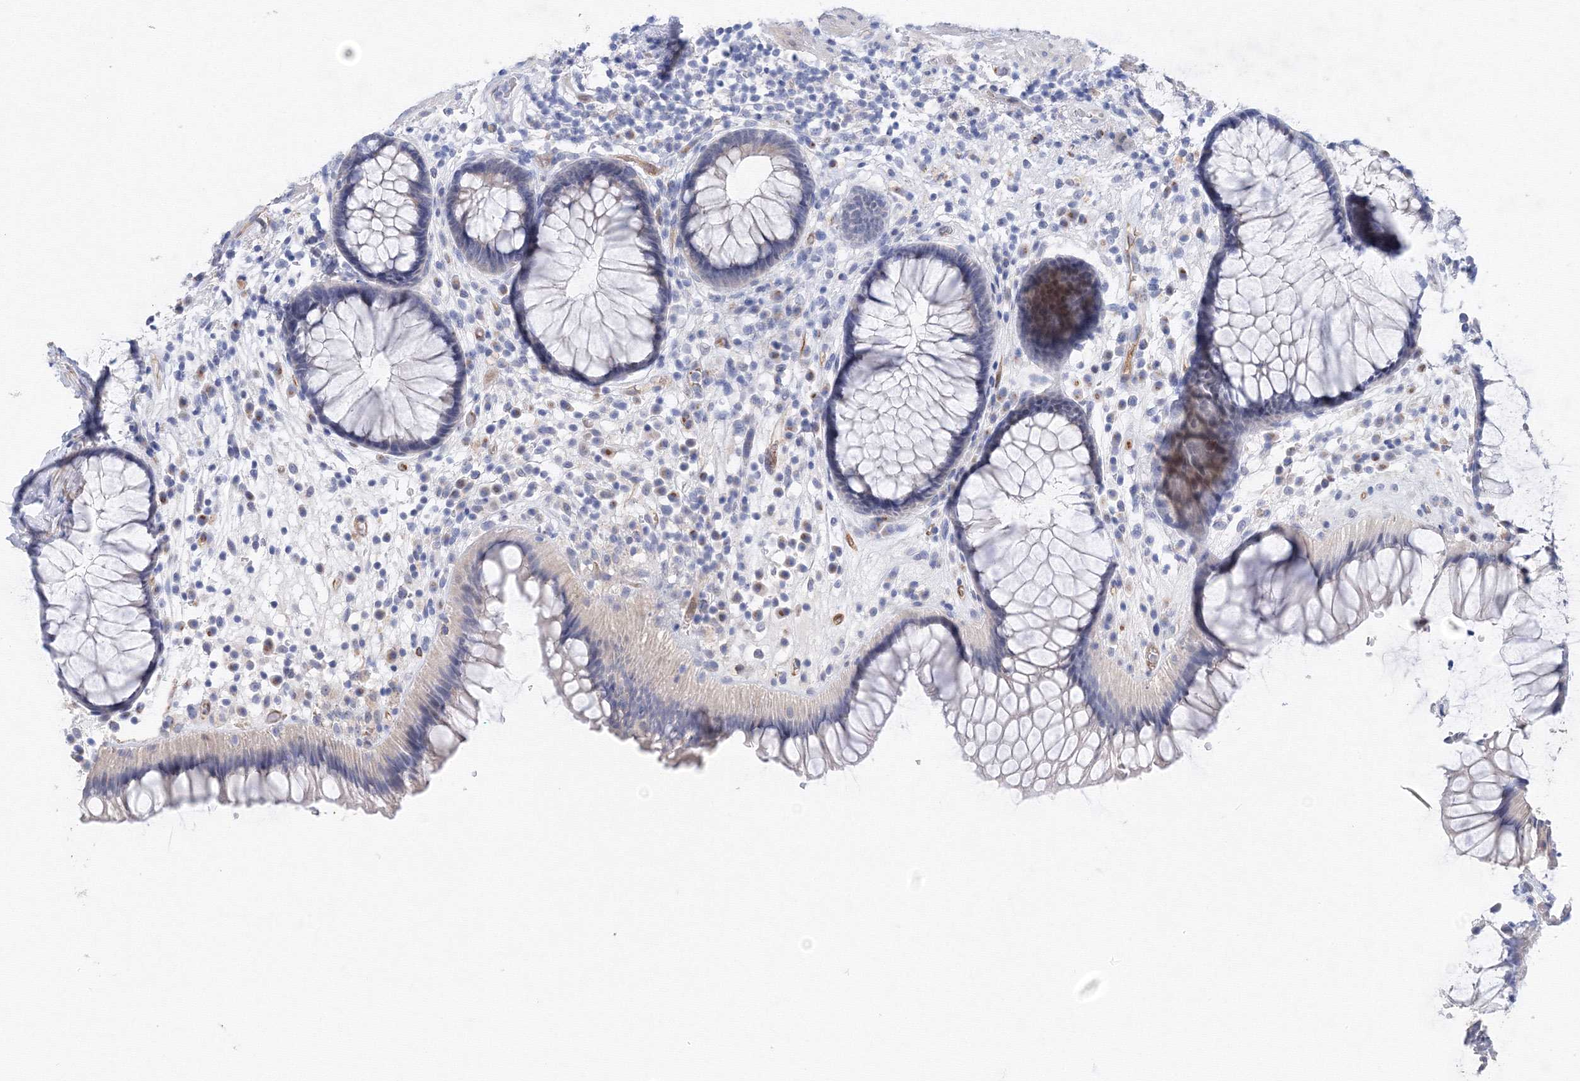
{"staining": {"intensity": "negative", "quantity": "none", "location": "none"}, "tissue": "rectum", "cell_type": "Glandular cells", "image_type": "normal", "snomed": [{"axis": "morphology", "description": "Normal tissue, NOS"}, {"axis": "topography", "description": "Rectum"}], "caption": "Glandular cells are negative for protein expression in unremarkable human rectum. (DAB (3,3'-diaminobenzidine) immunohistochemistry (IHC) visualized using brightfield microscopy, high magnification).", "gene": "TAMM41", "patient": {"sex": "male", "age": 51}}